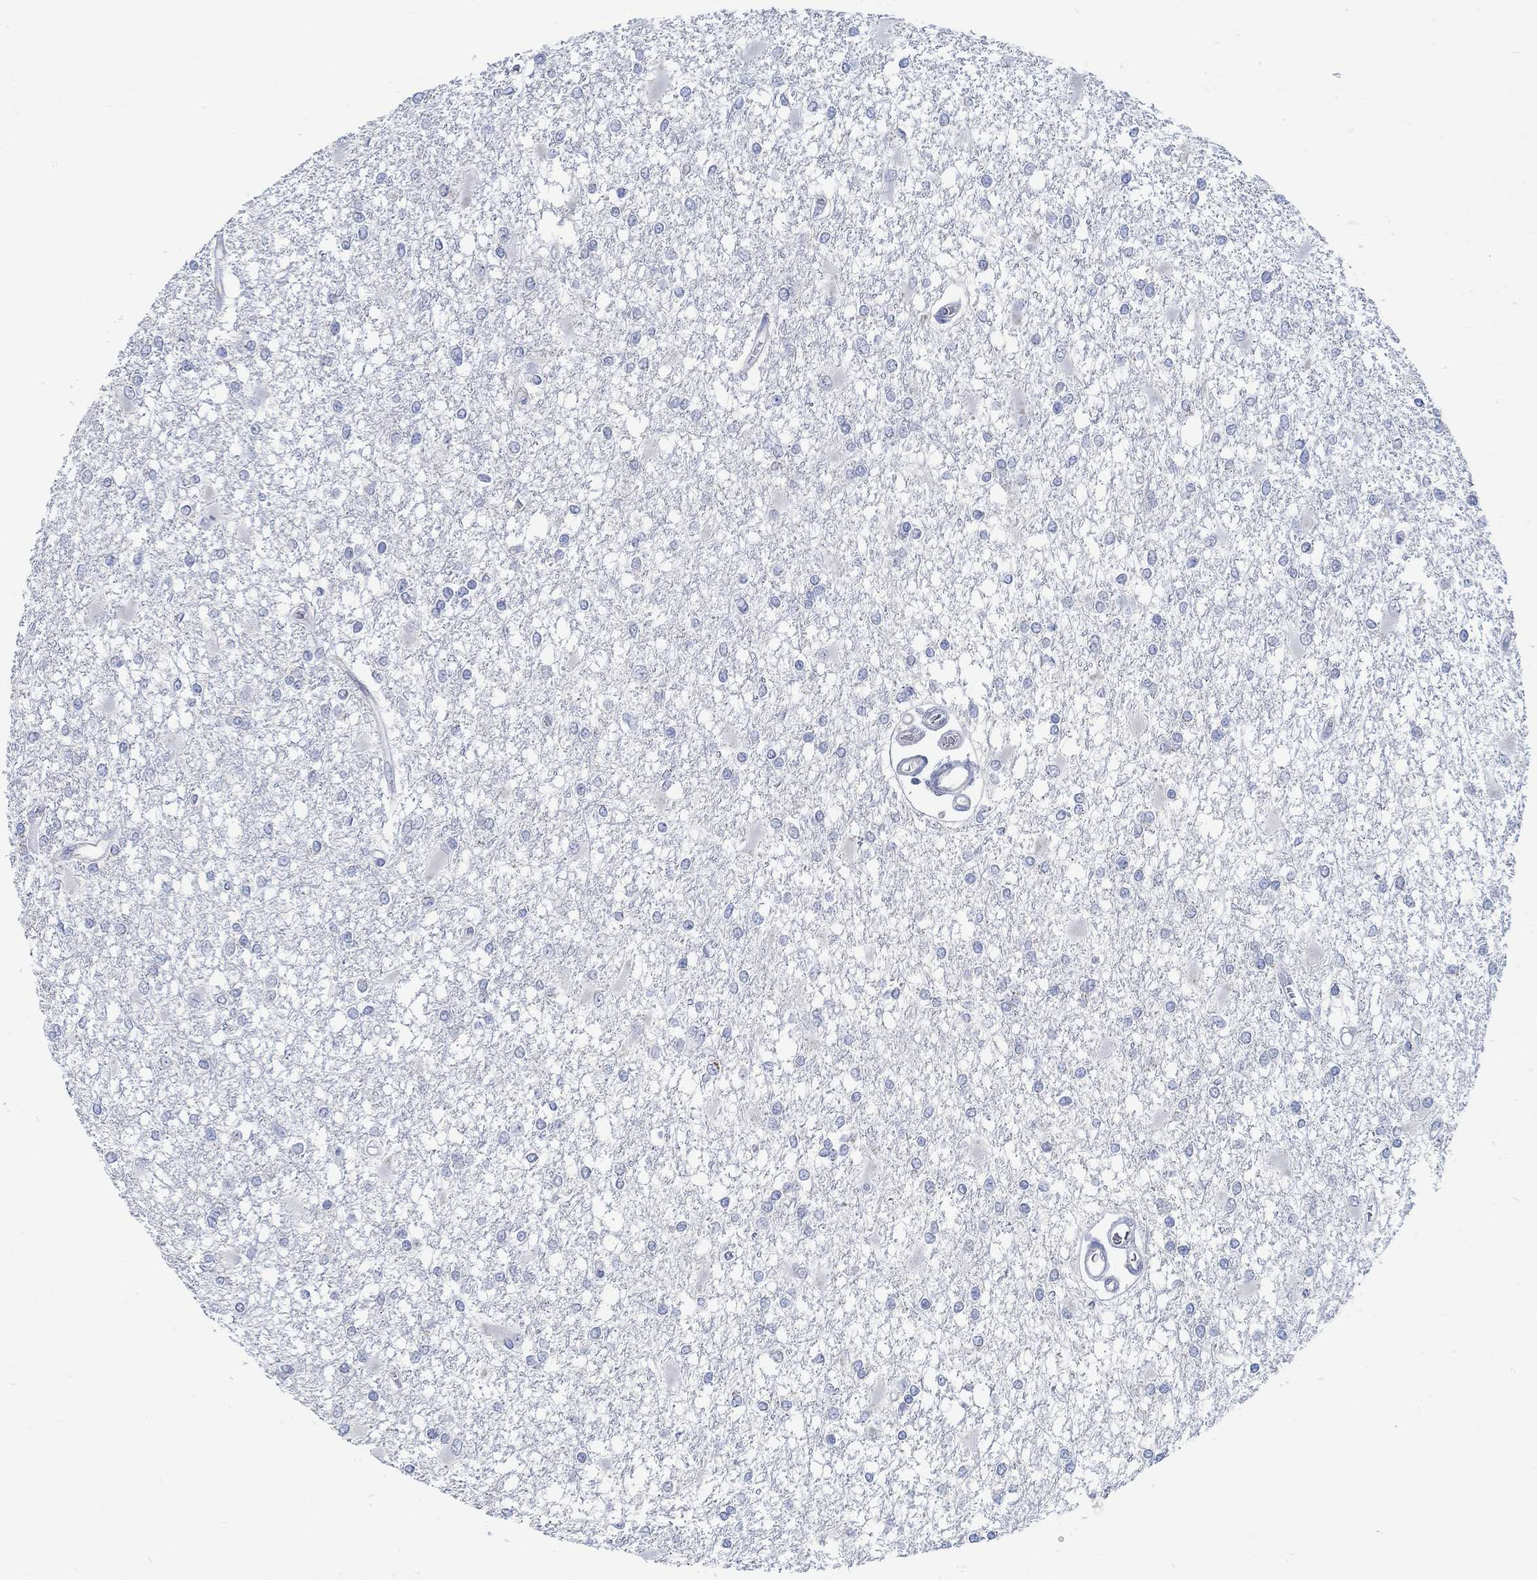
{"staining": {"intensity": "negative", "quantity": "none", "location": "none"}, "tissue": "glioma", "cell_type": "Tumor cells", "image_type": "cancer", "snomed": [{"axis": "morphology", "description": "Glioma, malignant, High grade"}, {"axis": "topography", "description": "Cerebral cortex"}], "caption": "Human glioma stained for a protein using immunohistochemistry (IHC) displays no positivity in tumor cells.", "gene": "TEKT4", "patient": {"sex": "male", "age": 79}}